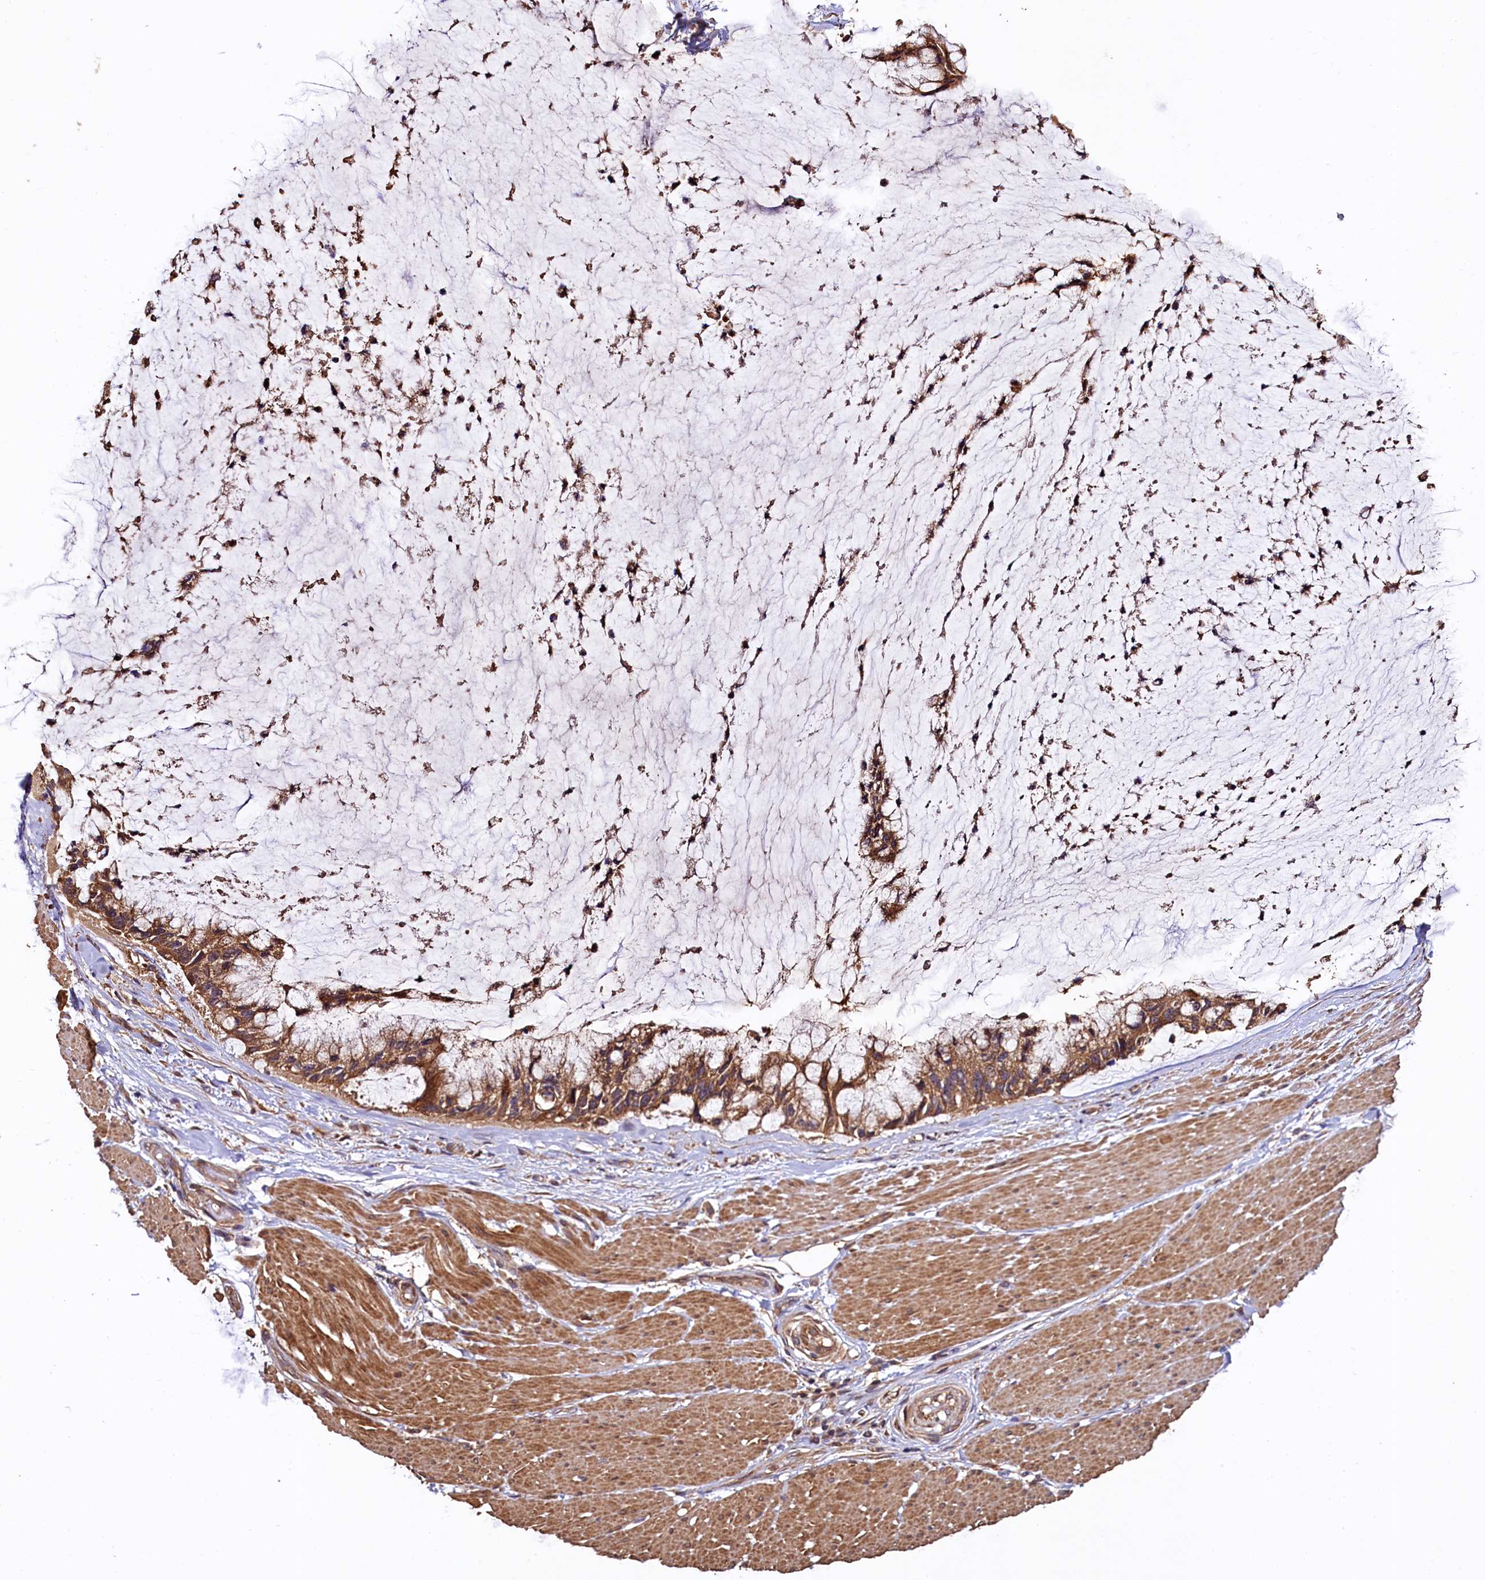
{"staining": {"intensity": "moderate", "quantity": ">75%", "location": "cytoplasmic/membranous"}, "tissue": "ovarian cancer", "cell_type": "Tumor cells", "image_type": "cancer", "snomed": [{"axis": "morphology", "description": "Cystadenocarcinoma, mucinous, NOS"}, {"axis": "topography", "description": "Ovary"}], "caption": "Ovarian cancer (mucinous cystadenocarcinoma) stained with a protein marker demonstrates moderate staining in tumor cells.", "gene": "KLC2", "patient": {"sex": "female", "age": 39}}